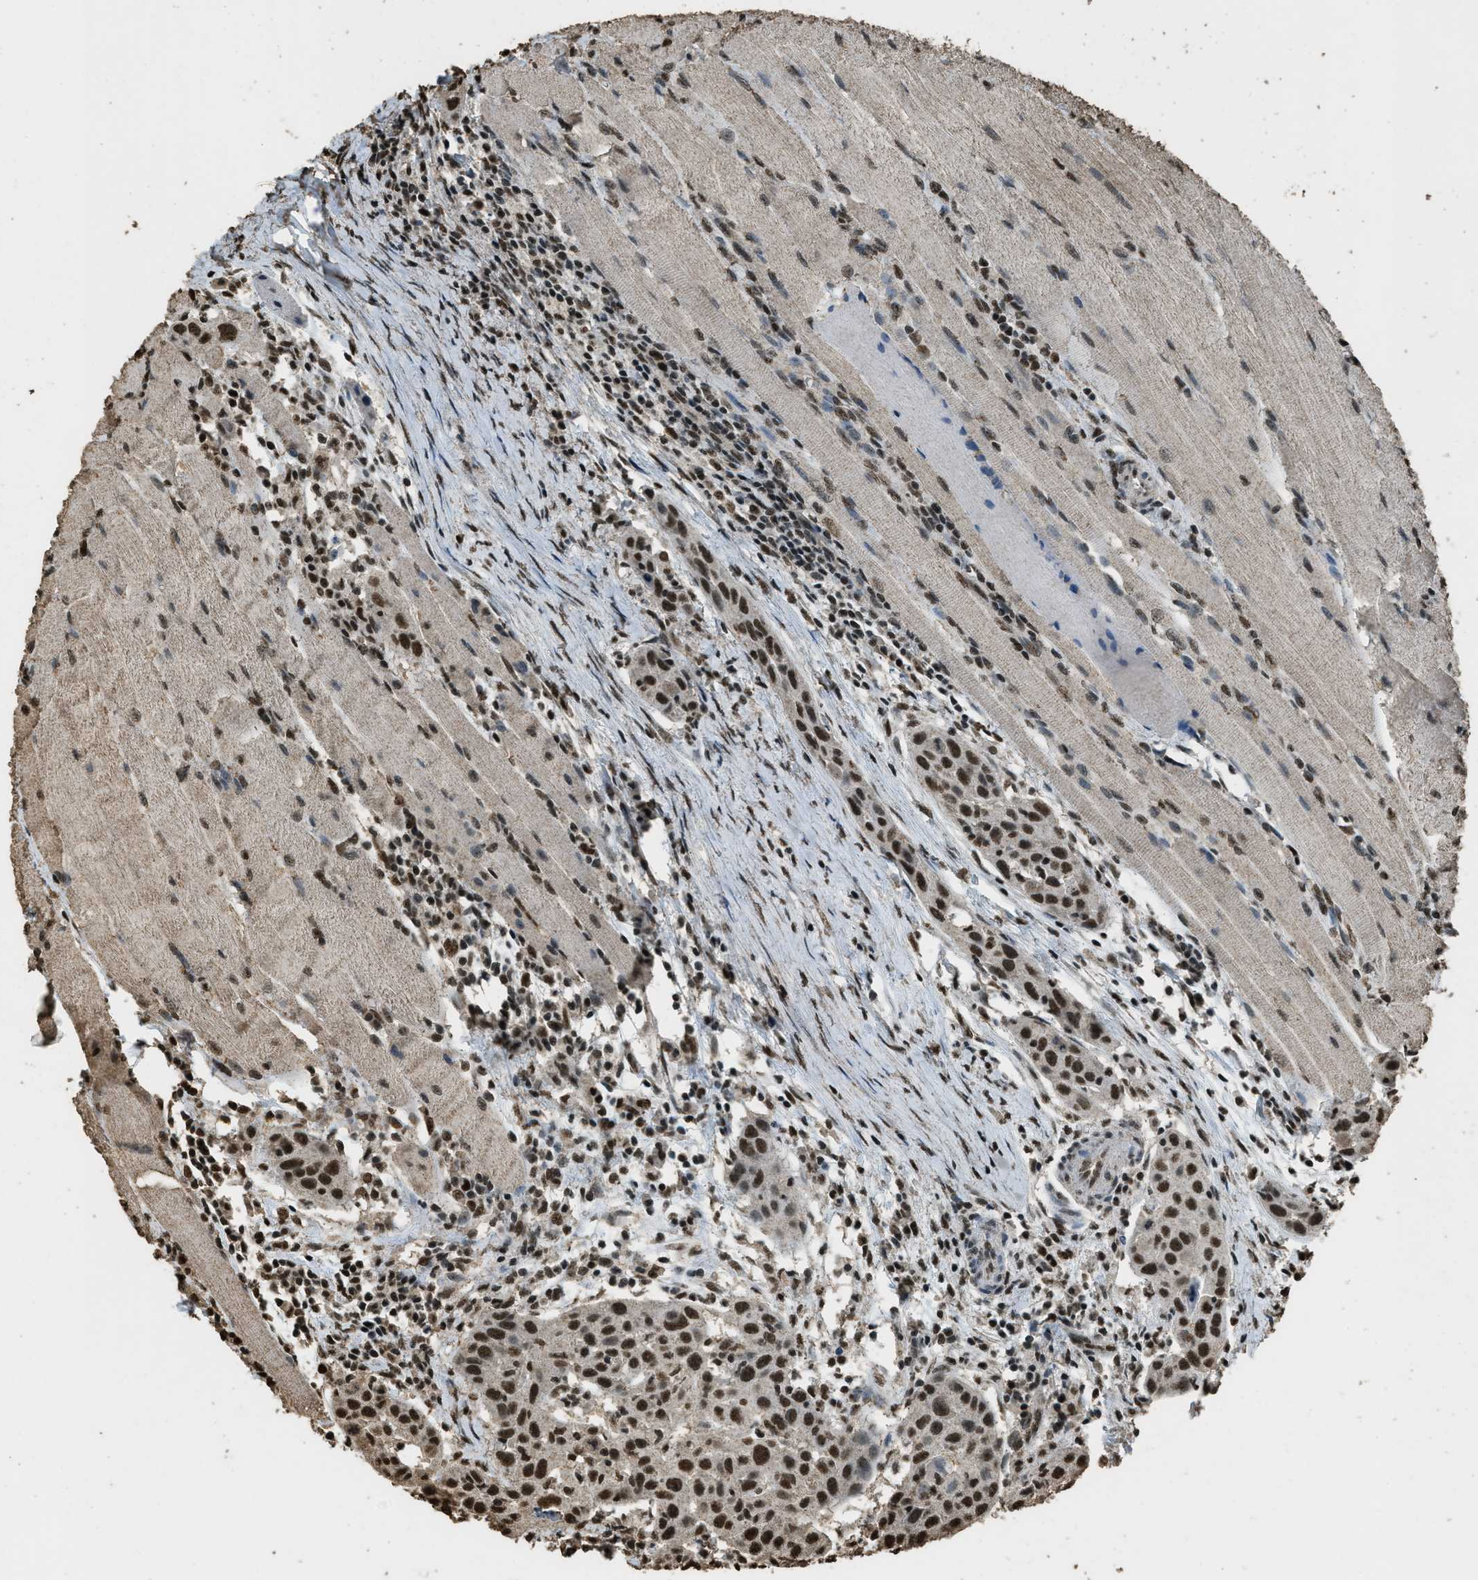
{"staining": {"intensity": "strong", "quantity": ">75%", "location": "nuclear"}, "tissue": "head and neck cancer", "cell_type": "Tumor cells", "image_type": "cancer", "snomed": [{"axis": "morphology", "description": "Squamous cell carcinoma, NOS"}, {"axis": "topography", "description": "Oral tissue"}, {"axis": "topography", "description": "Head-Neck"}], "caption": "Protein staining reveals strong nuclear expression in about >75% of tumor cells in head and neck squamous cell carcinoma.", "gene": "MYB", "patient": {"sex": "female", "age": 50}}